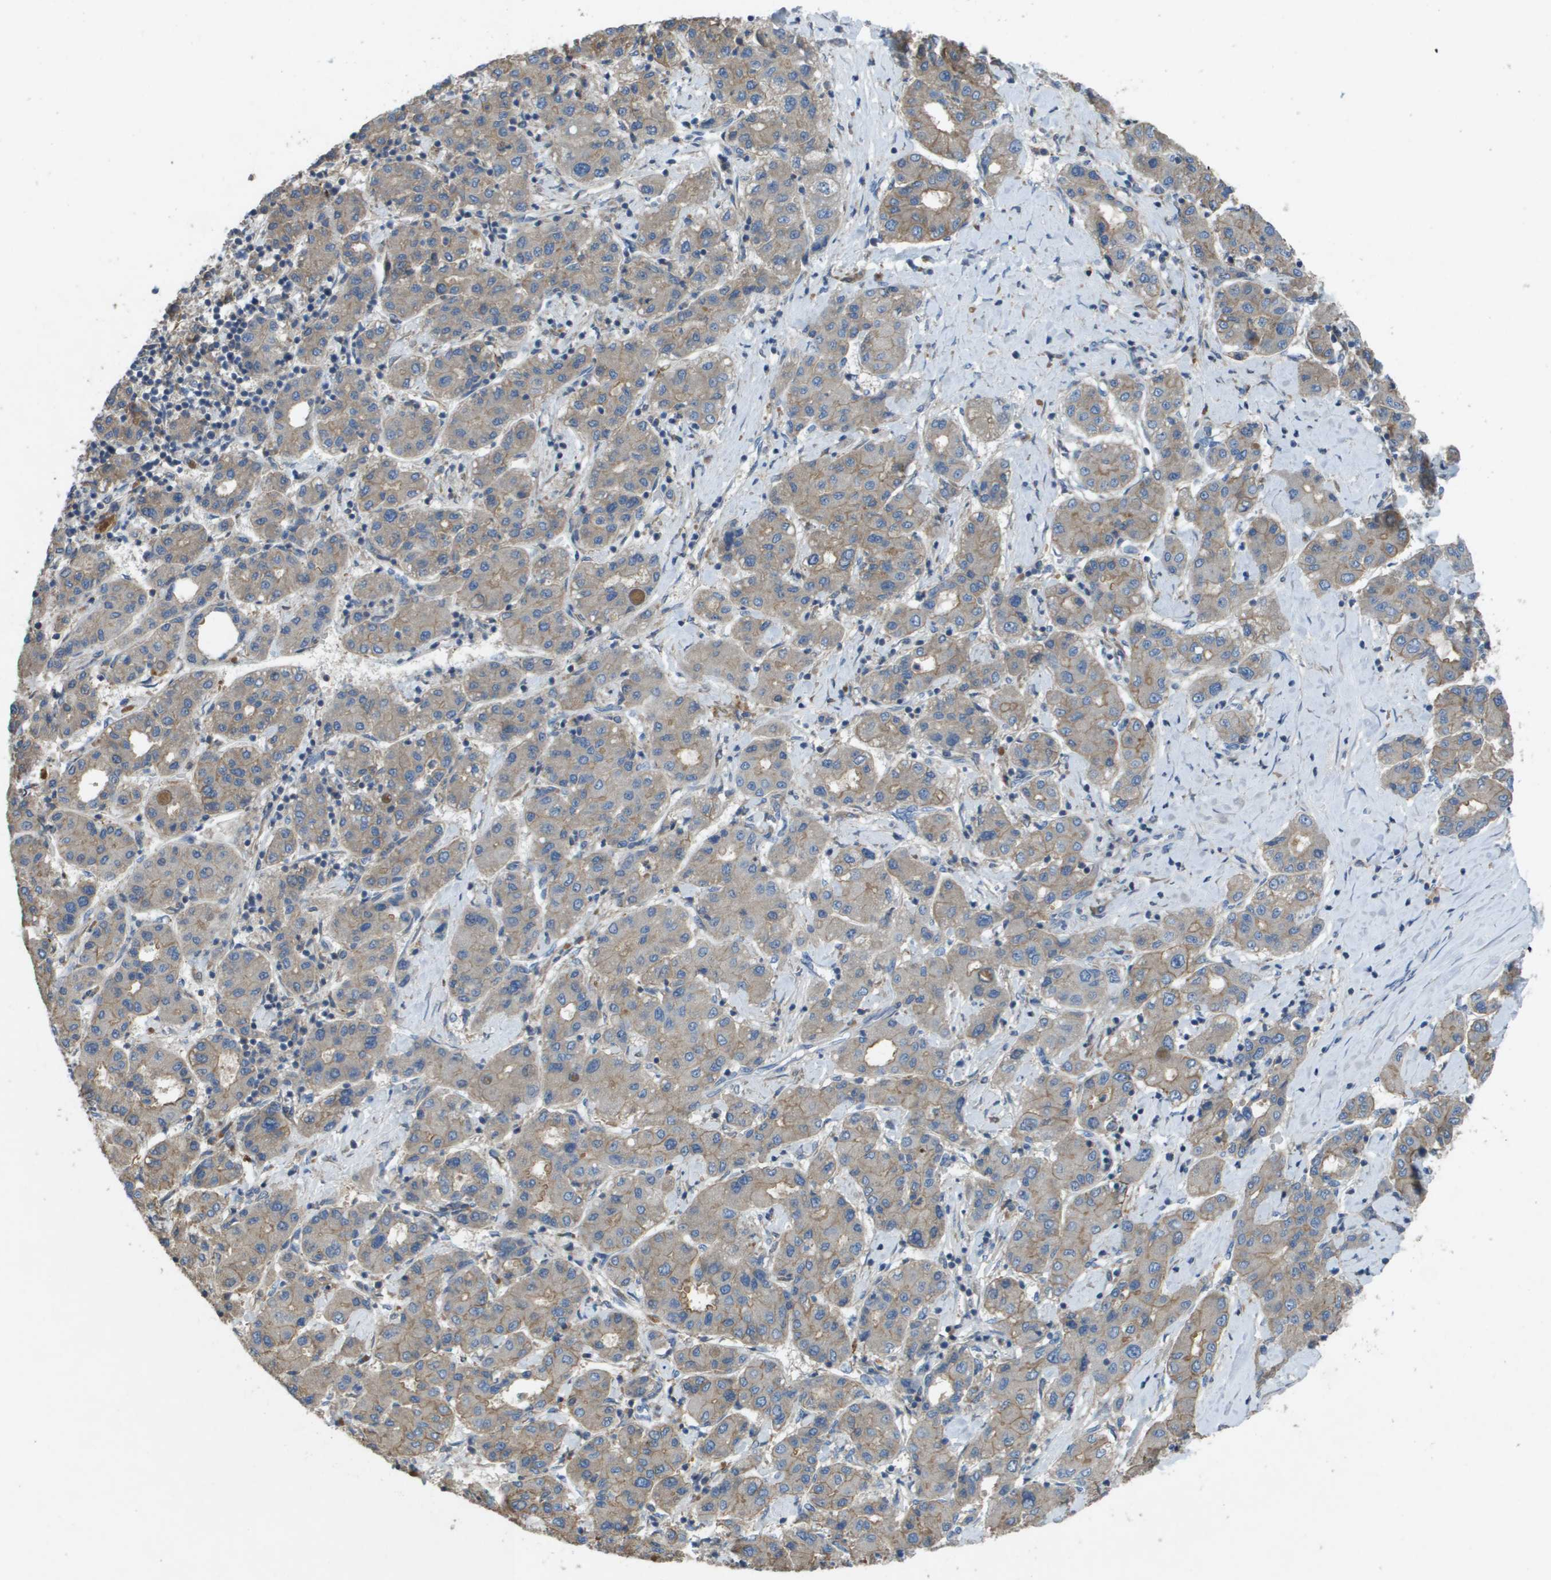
{"staining": {"intensity": "moderate", "quantity": "<25%", "location": "cytoplasmic/membranous"}, "tissue": "liver cancer", "cell_type": "Tumor cells", "image_type": "cancer", "snomed": [{"axis": "morphology", "description": "Carcinoma, Hepatocellular, NOS"}, {"axis": "topography", "description": "Liver"}], "caption": "This image displays liver cancer (hepatocellular carcinoma) stained with IHC to label a protein in brown. The cytoplasmic/membranous of tumor cells show moderate positivity for the protein. Nuclei are counter-stained blue.", "gene": "CLCA4", "patient": {"sex": "male", "age": 65}}